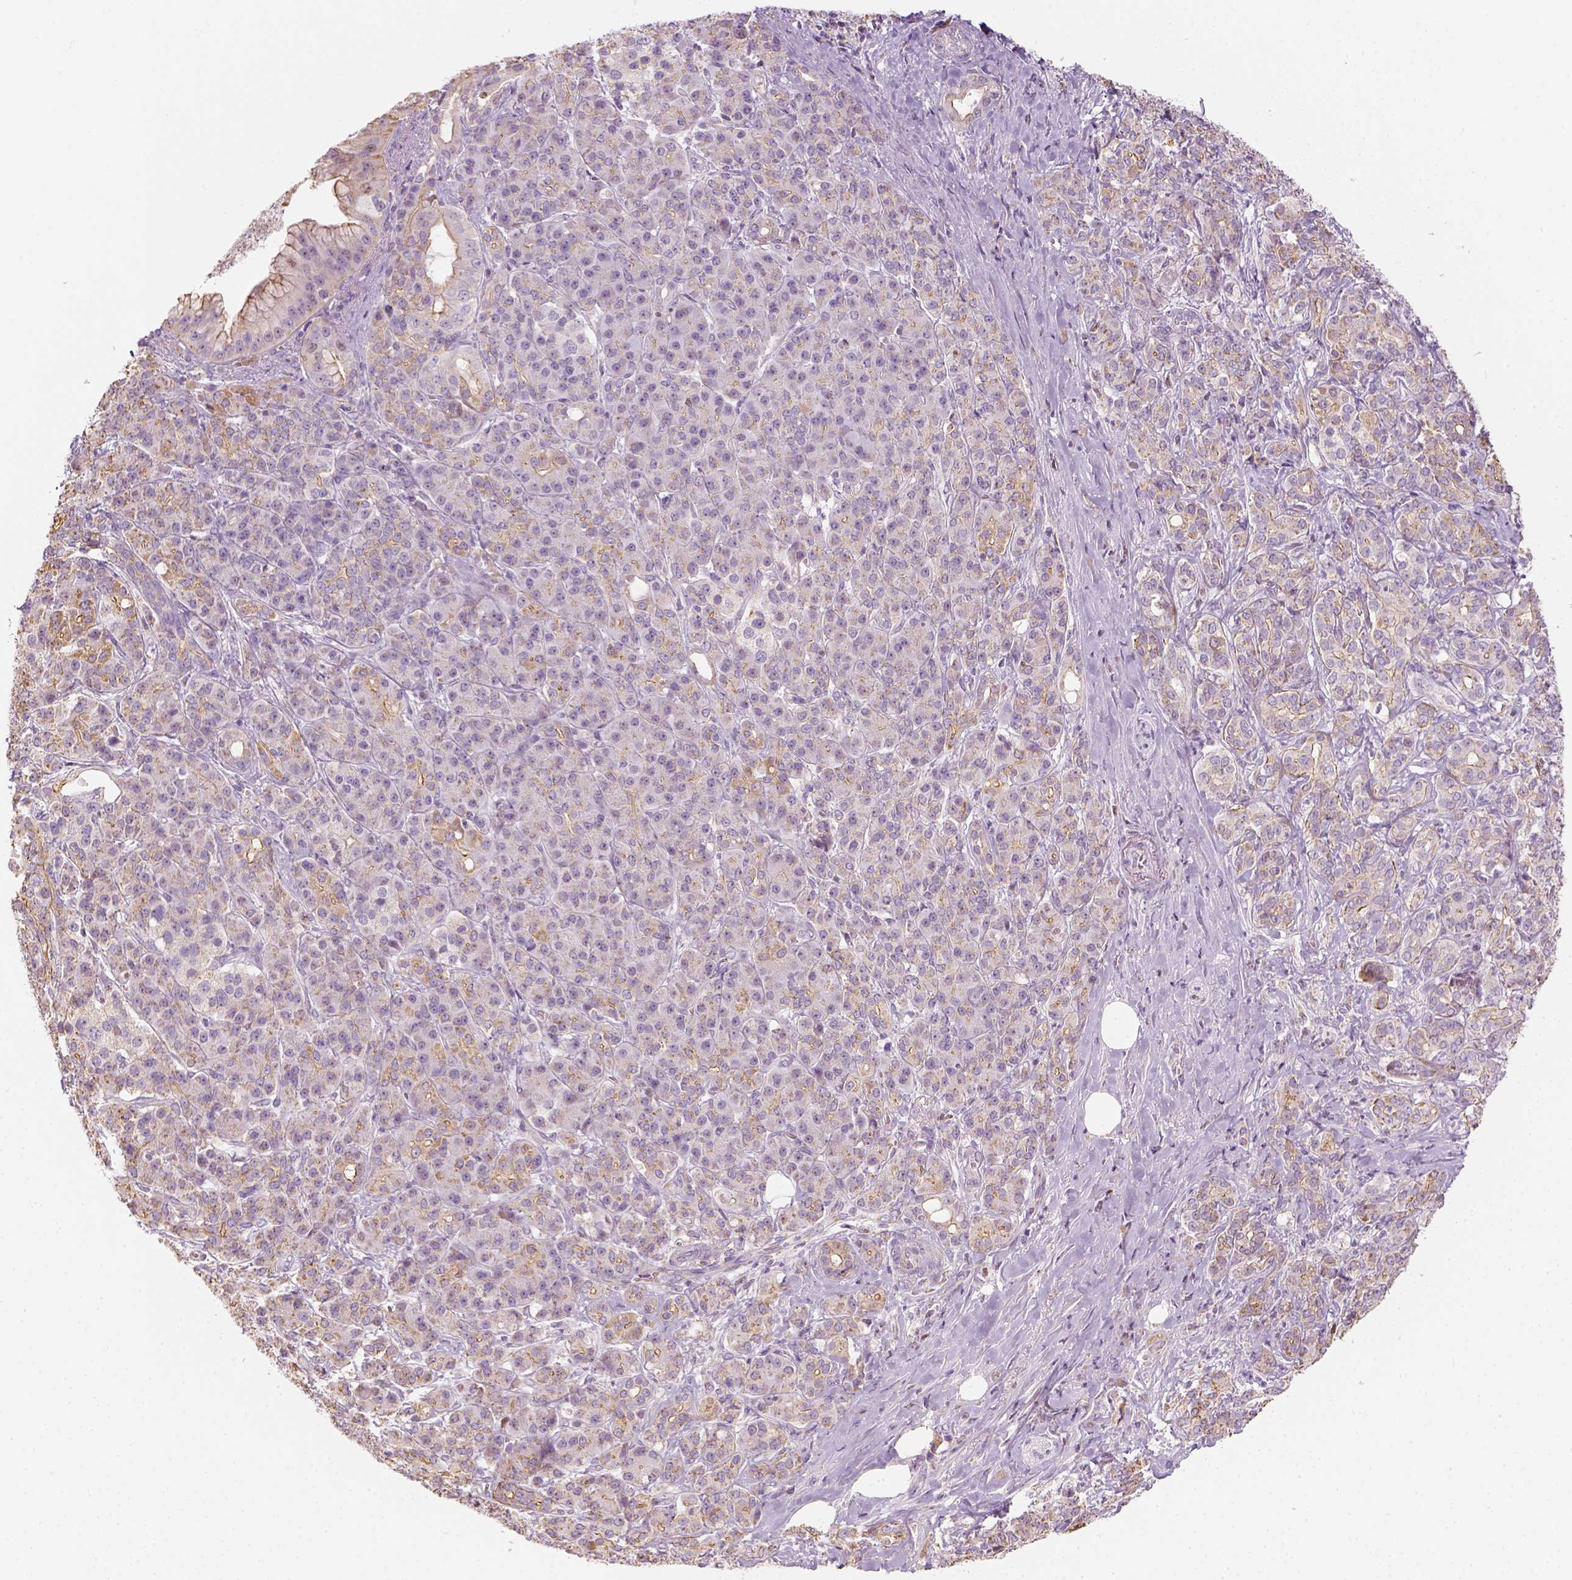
{"staining": {"intensity": "moderate", "quantity": "<25%", "location": "cytoplasmic/membranous"}, "tissue": "pancreatic cancer", "cell_type": "Tumor cells", "image_type": "cancer", "snomed": [{"axis": "morphology", "description": "Normal tissue, NOS"}, {"axis": "morphology", "description": "Inflammation, NOS"}, {"axis": "morphology", "description": "Adenocarcinoma, NOS"}, {"axis": "topography", "description": "Pancreas"}], "caption": "High-magnification brightfield microscopy of pancreatic cancer stained with DAB (brown) and counterstained with hematoxylin (blue). tumor cells exhibit moderate cytoplasmic/membranous positivity is identified in approximately<25% of cells.", "gene": "LCA5", "patient": {"sex": "male", "age": 57}}